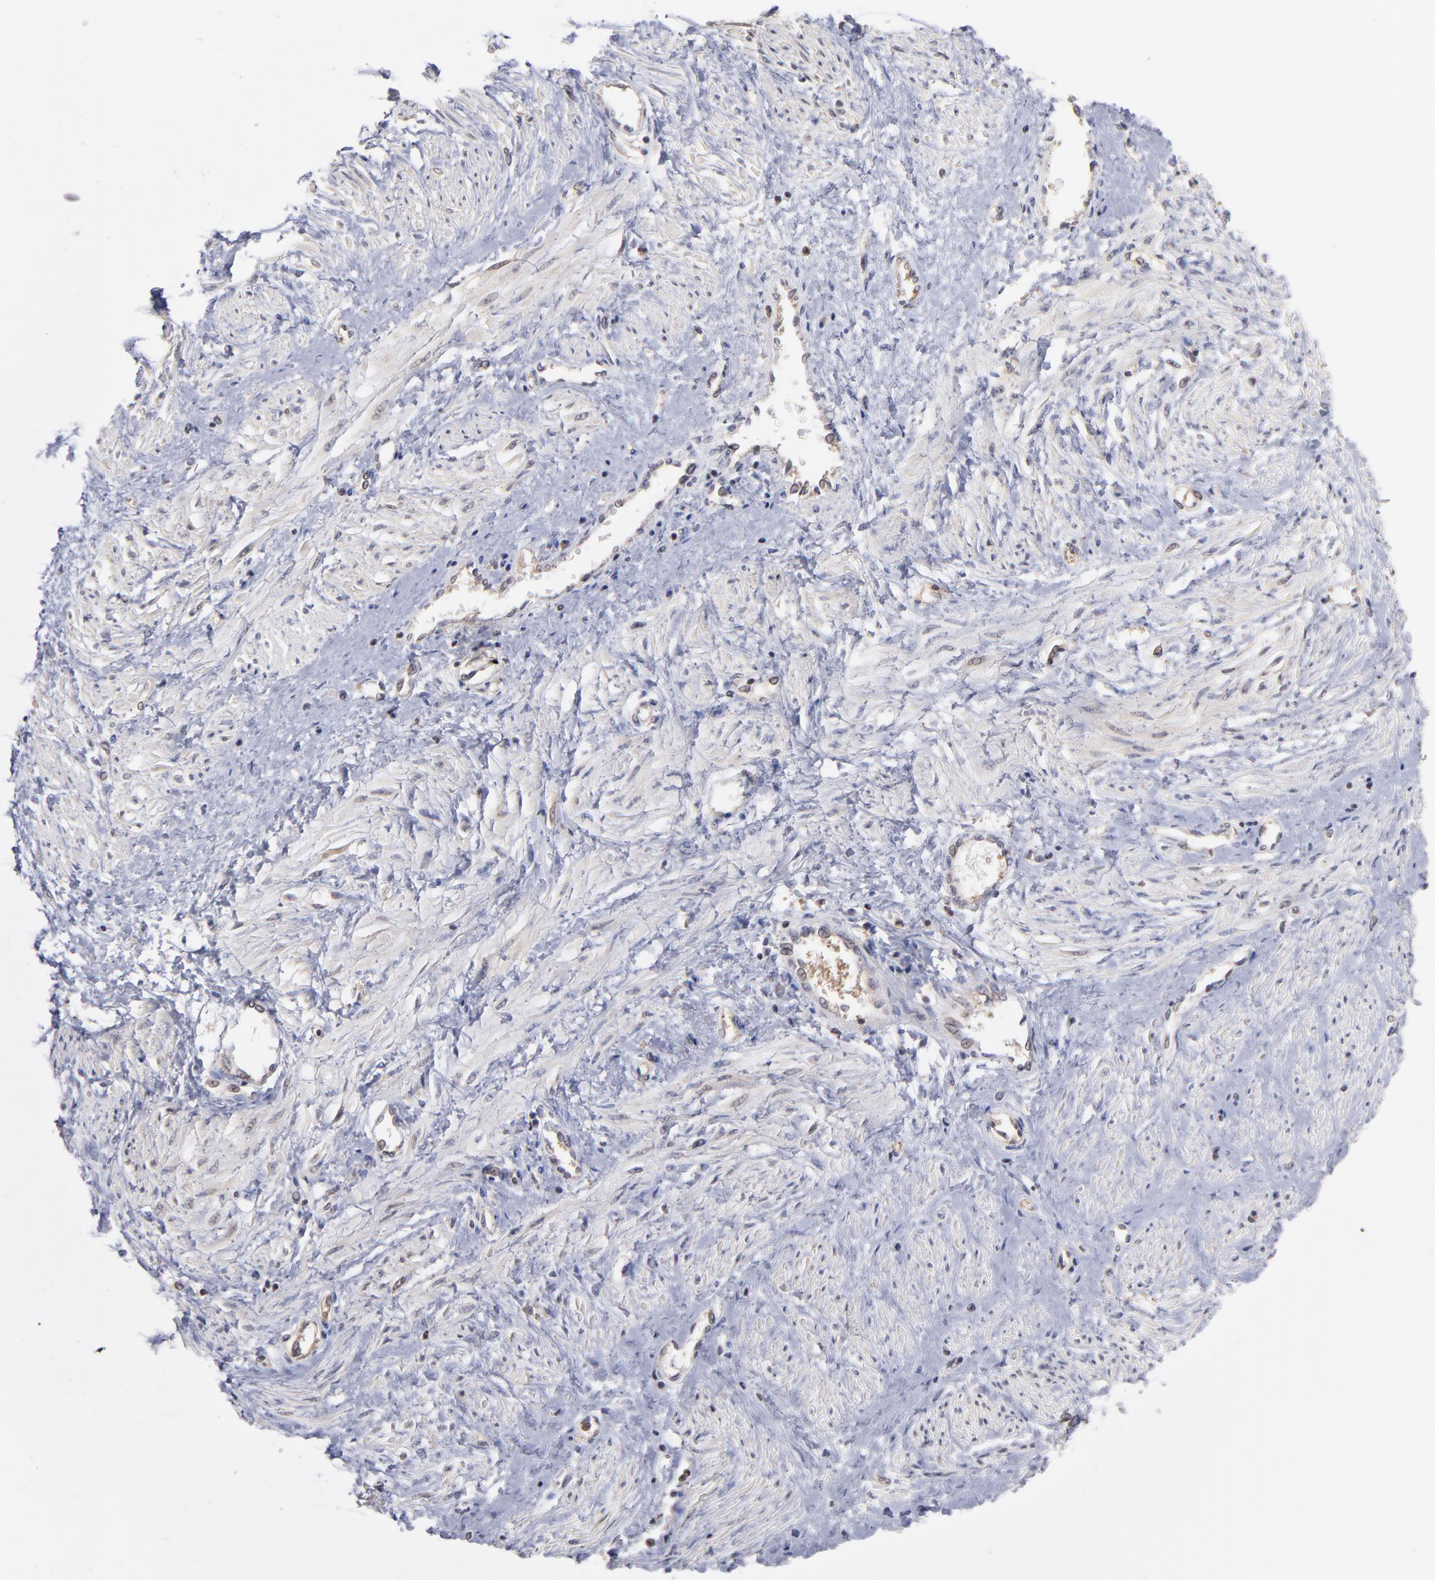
{"staining": {"intensity": "weak", "quantity": "25%-75%", "location": "cytoplasmic/membranous"}, "tissue": "smooth muscle", "cell_type": "Smooth muscle cells", "image_type": "normal", "snomed": [{"axis": "morphology", "description": "Normal tissue, NOS"}, {"axis": "topography", "description": "Smooth muscle"}, {"axis": "topography", "description": "Uterus"}], "caption": "This photomicrograph demonstrates immunohistochemistry (IHC) staining of benign smooth muscle, with low weak cytoplasmic/membranous positivity in approximately 25%-75% of smooth muscle cells.", "gene": "MAPRE1", "patient": {"sex": "female", "age": 39}}